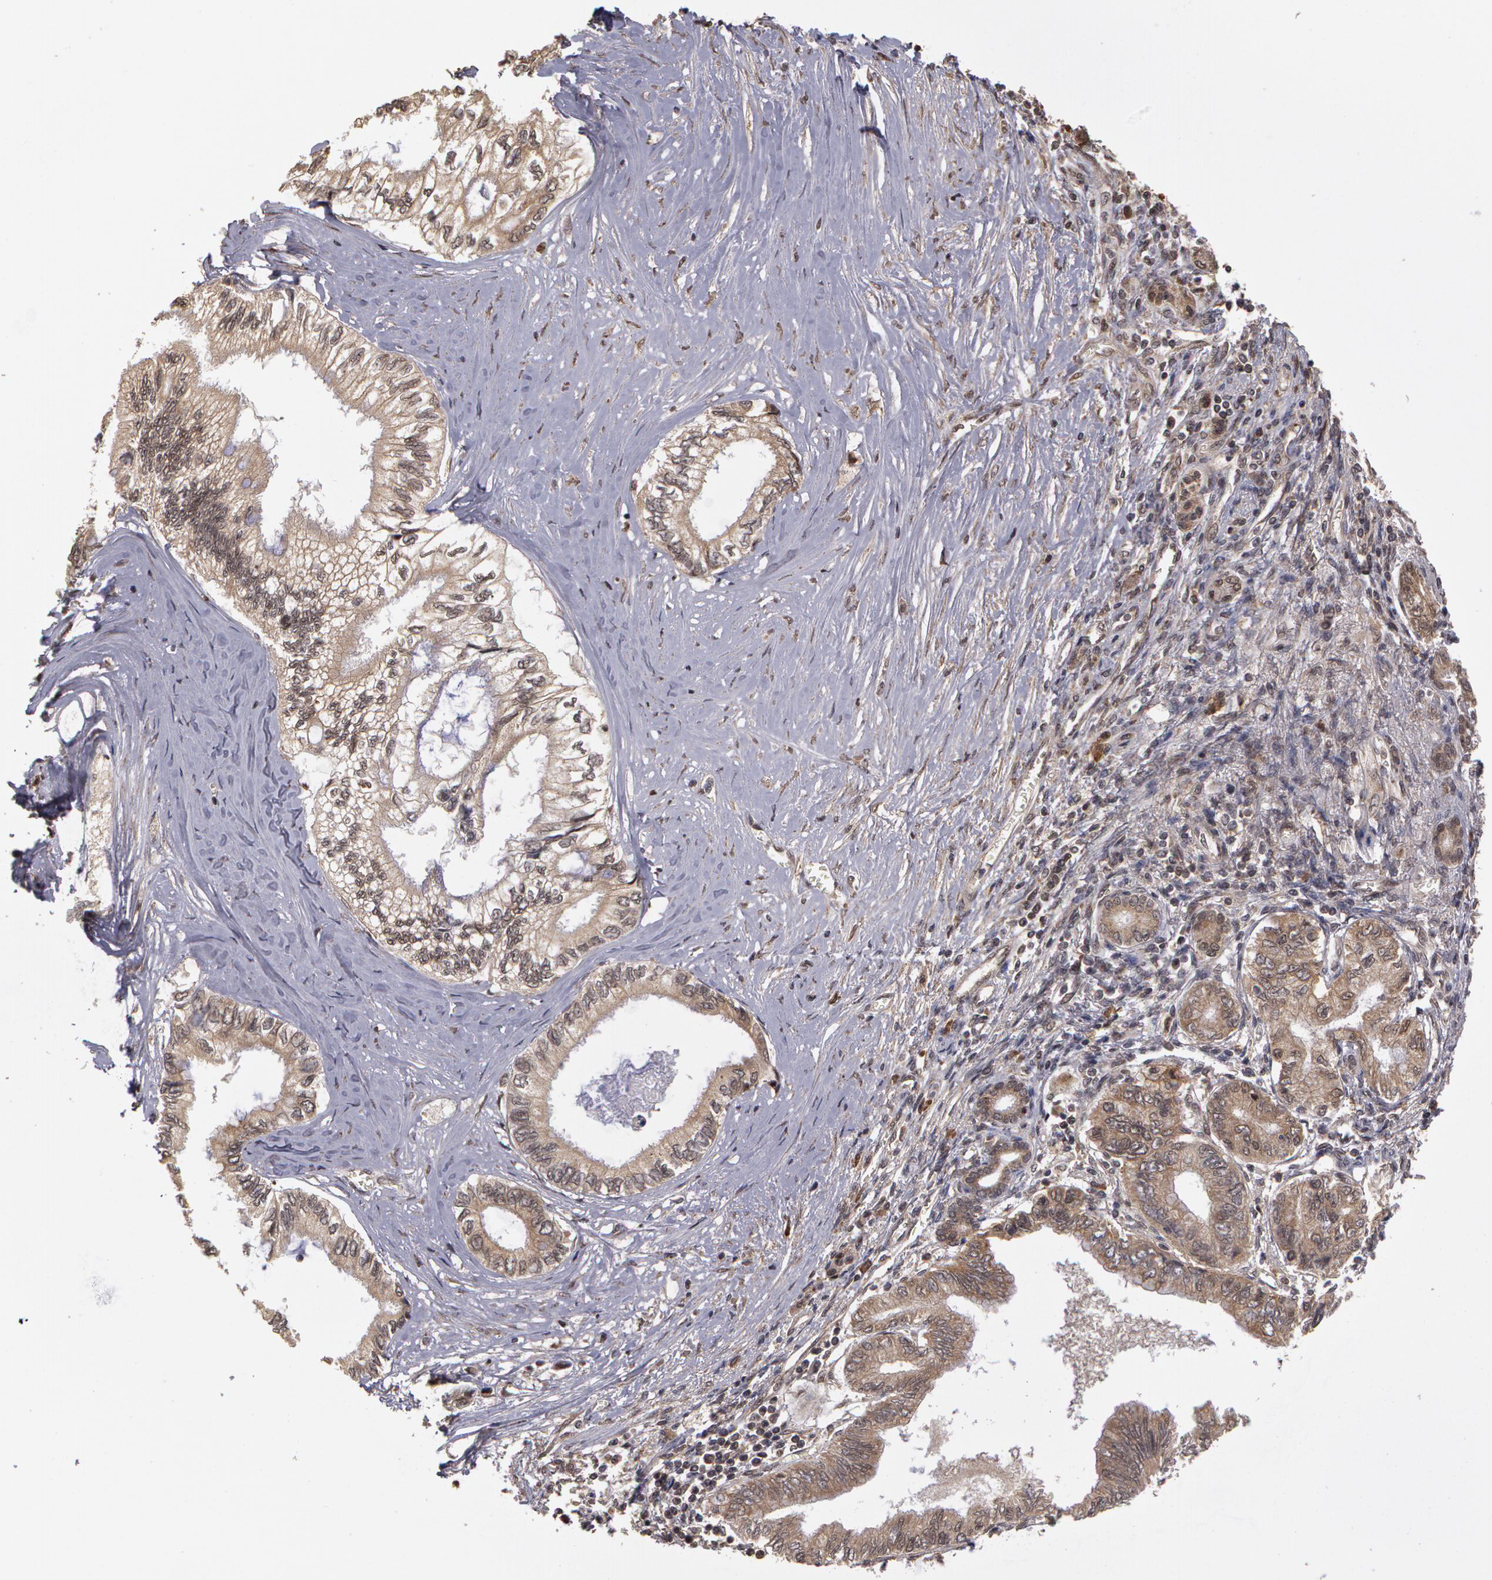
{"staining": {"intensity": "weak", "quantity": ">75%", "location": "cytoplasmic/membranous"}, "tissue": "pancreatic cancer", "cell_type": "Tumor cells", "image_type": "cancer", "snomed": [{"axis": "morphology", "description": "Adenocarcinoma, NOS"}, {"axis": "topography", "description": "Pancreas"}], "caption": "The photomicrograph shows immunohistochemical staining of pancreatic cancer (adenocarcinoma). There is weak cytoplasmic/membranous staining is seen in about >75% of tumor cells. (Brightfield microscopy of DAB IHC at high magnification).", "gene": "GLIS1", "patient": {"sex": "female", "age": 66}}